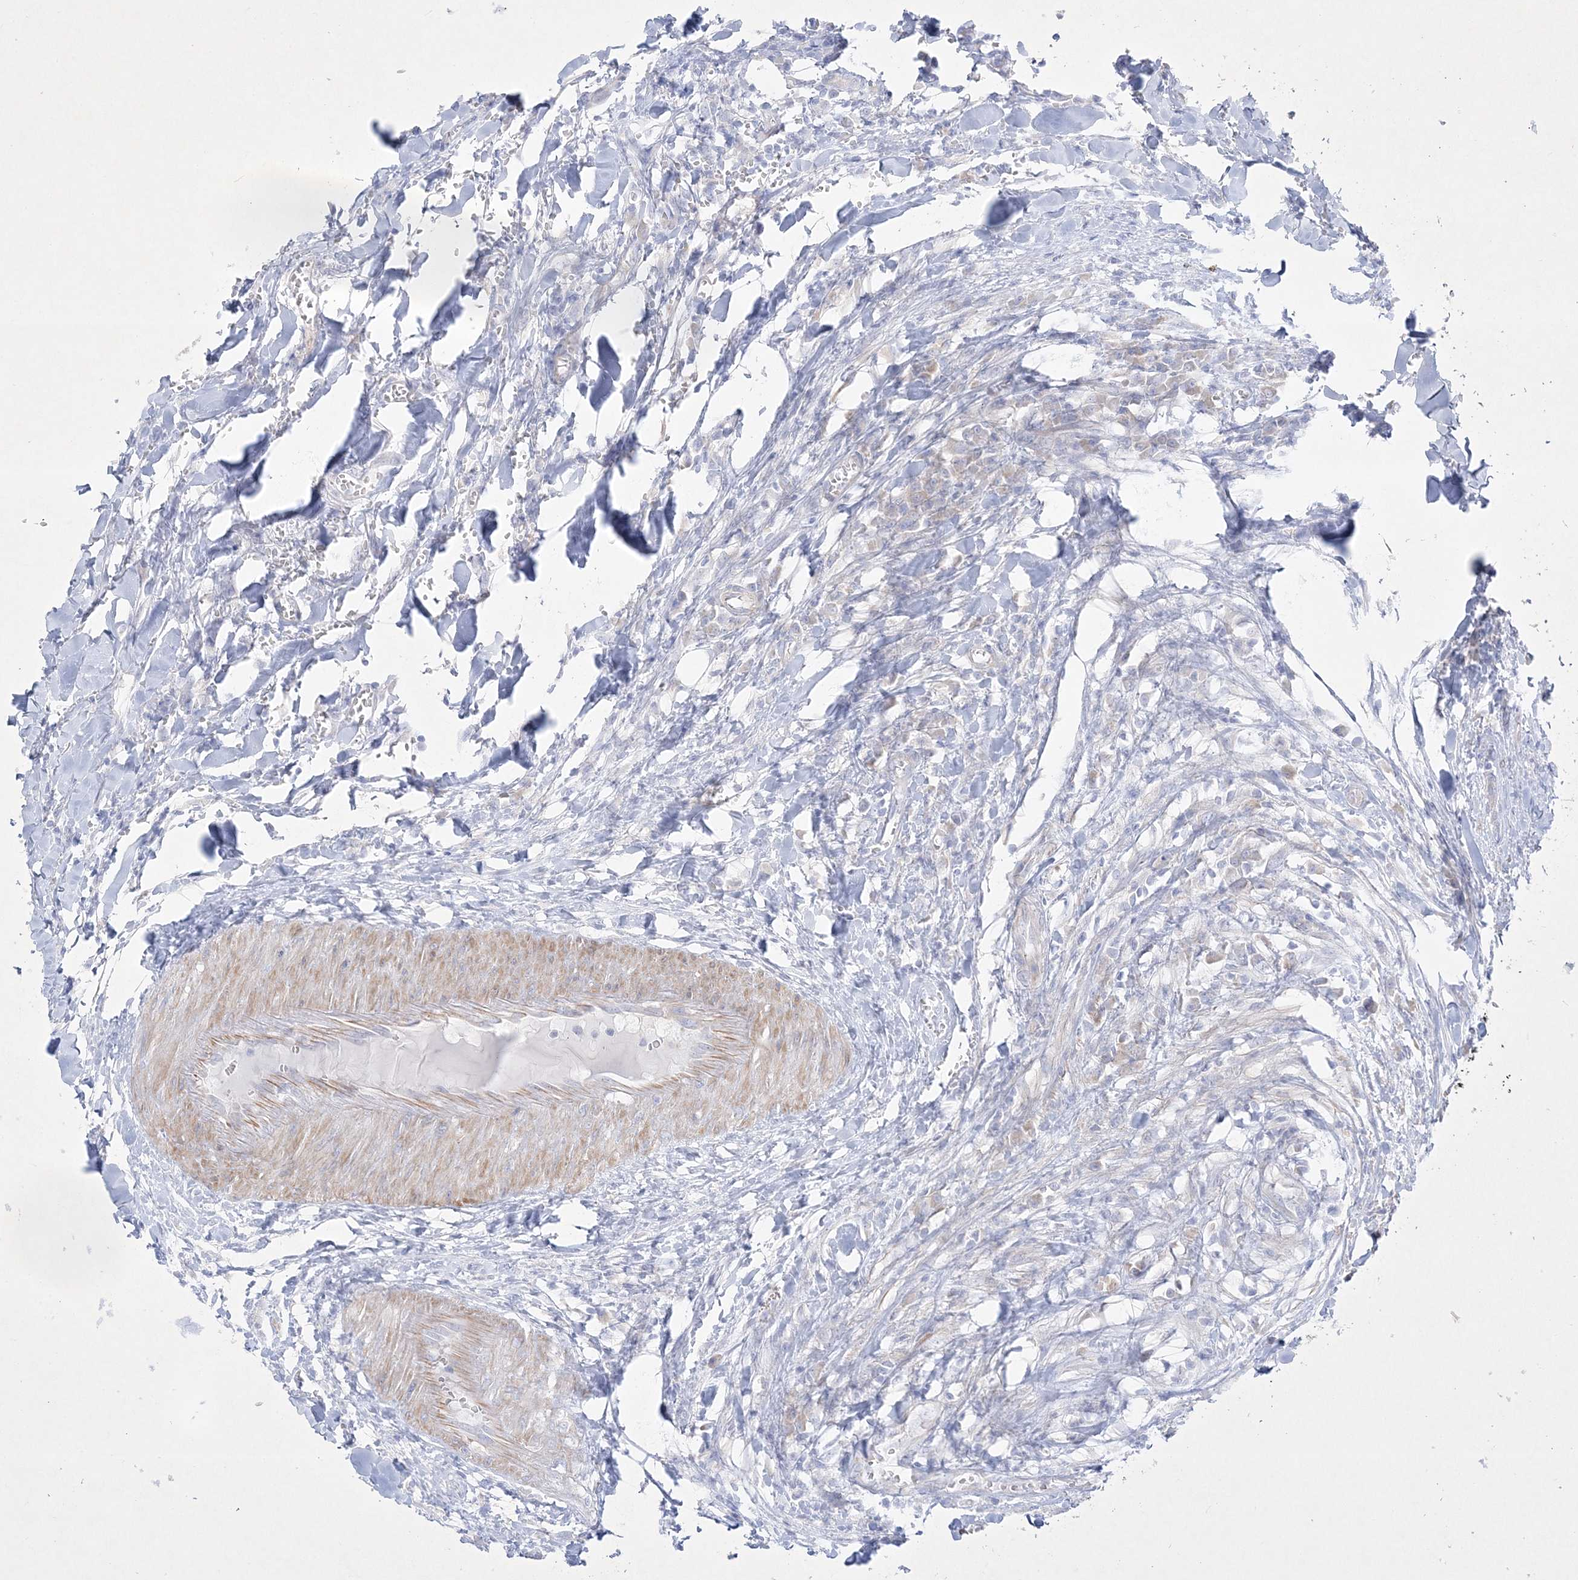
{"staining": {"intensity": "negative", "quantity": "none", "location": "none"}, "tissue": "head and neck cancer", "cell_type": "Tumor cells", "image_type": "cancer", "snomed": [{"axis": "morphology", "description": "Squamous cell carcinoma, NOS"}, {"axis": "topography", "description": "Head-Neck"}], "caption": "Immunohistochemistry image of neoplastic tissue: head and neck cancer stained with DAB (3,3'-diaminobenzidine) displays no significant protein staining in tumor cells.", "gene": "FARSB", "patient": {"sex": "male", "age": 66}}